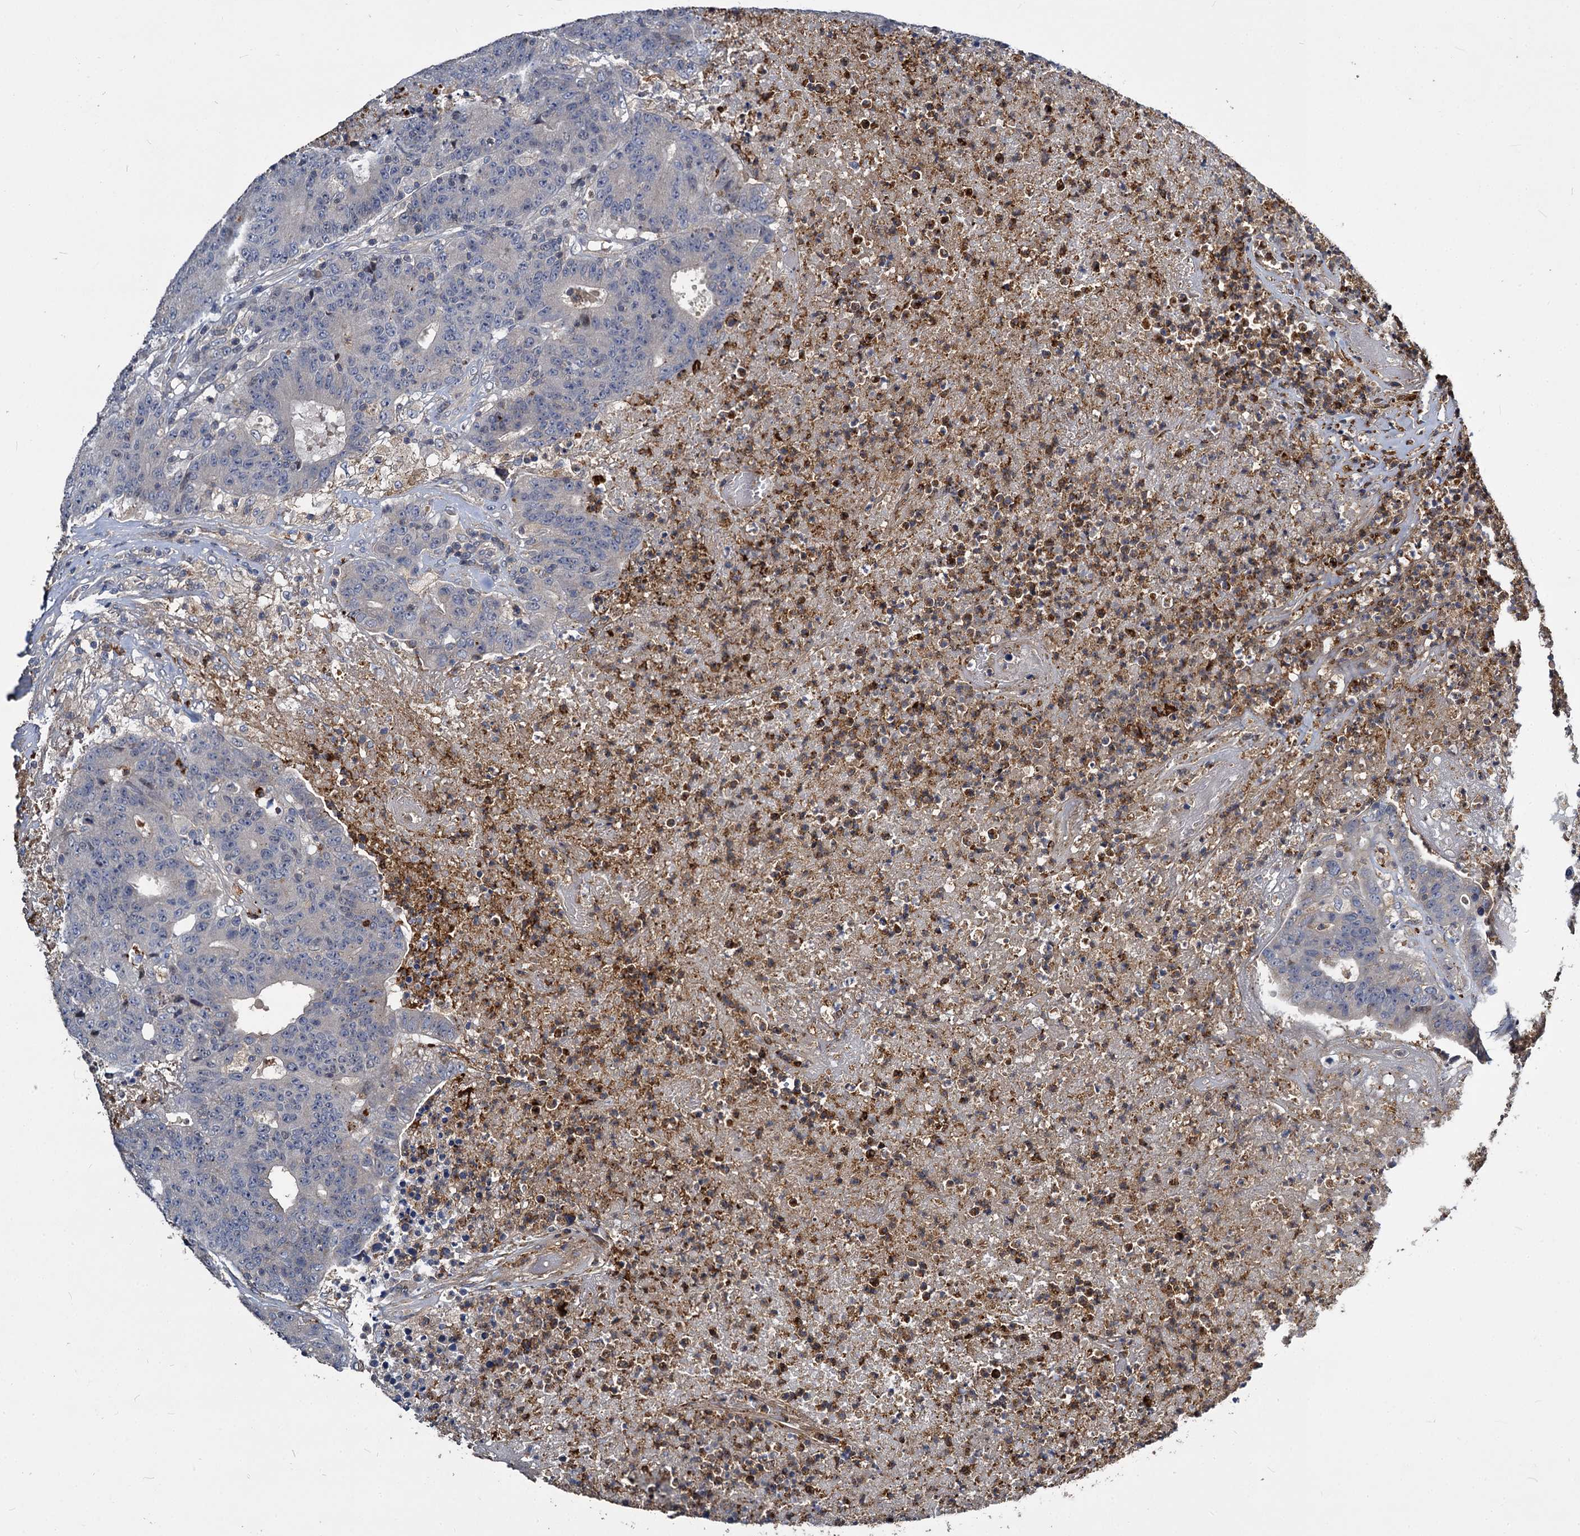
{"staining": {"intensity": "negative", "quantity": "none", "location": "none"}, "tissue": "colorectal cancer", "cell_type": "Tumor cells", "image_type": "cancer", "snomed": [{"axis": "morphology", "description": "Adenocarcinoma, NOS"}, {"axis": "topography", "description": "Colon"}], "caption": "Adenocarcinoma (colorectal) was stained to show a protein in brown. There is no significant positivity in tumor cells.", "gene": "ATG101", "patient": {"sex": "female", "age": 75}}